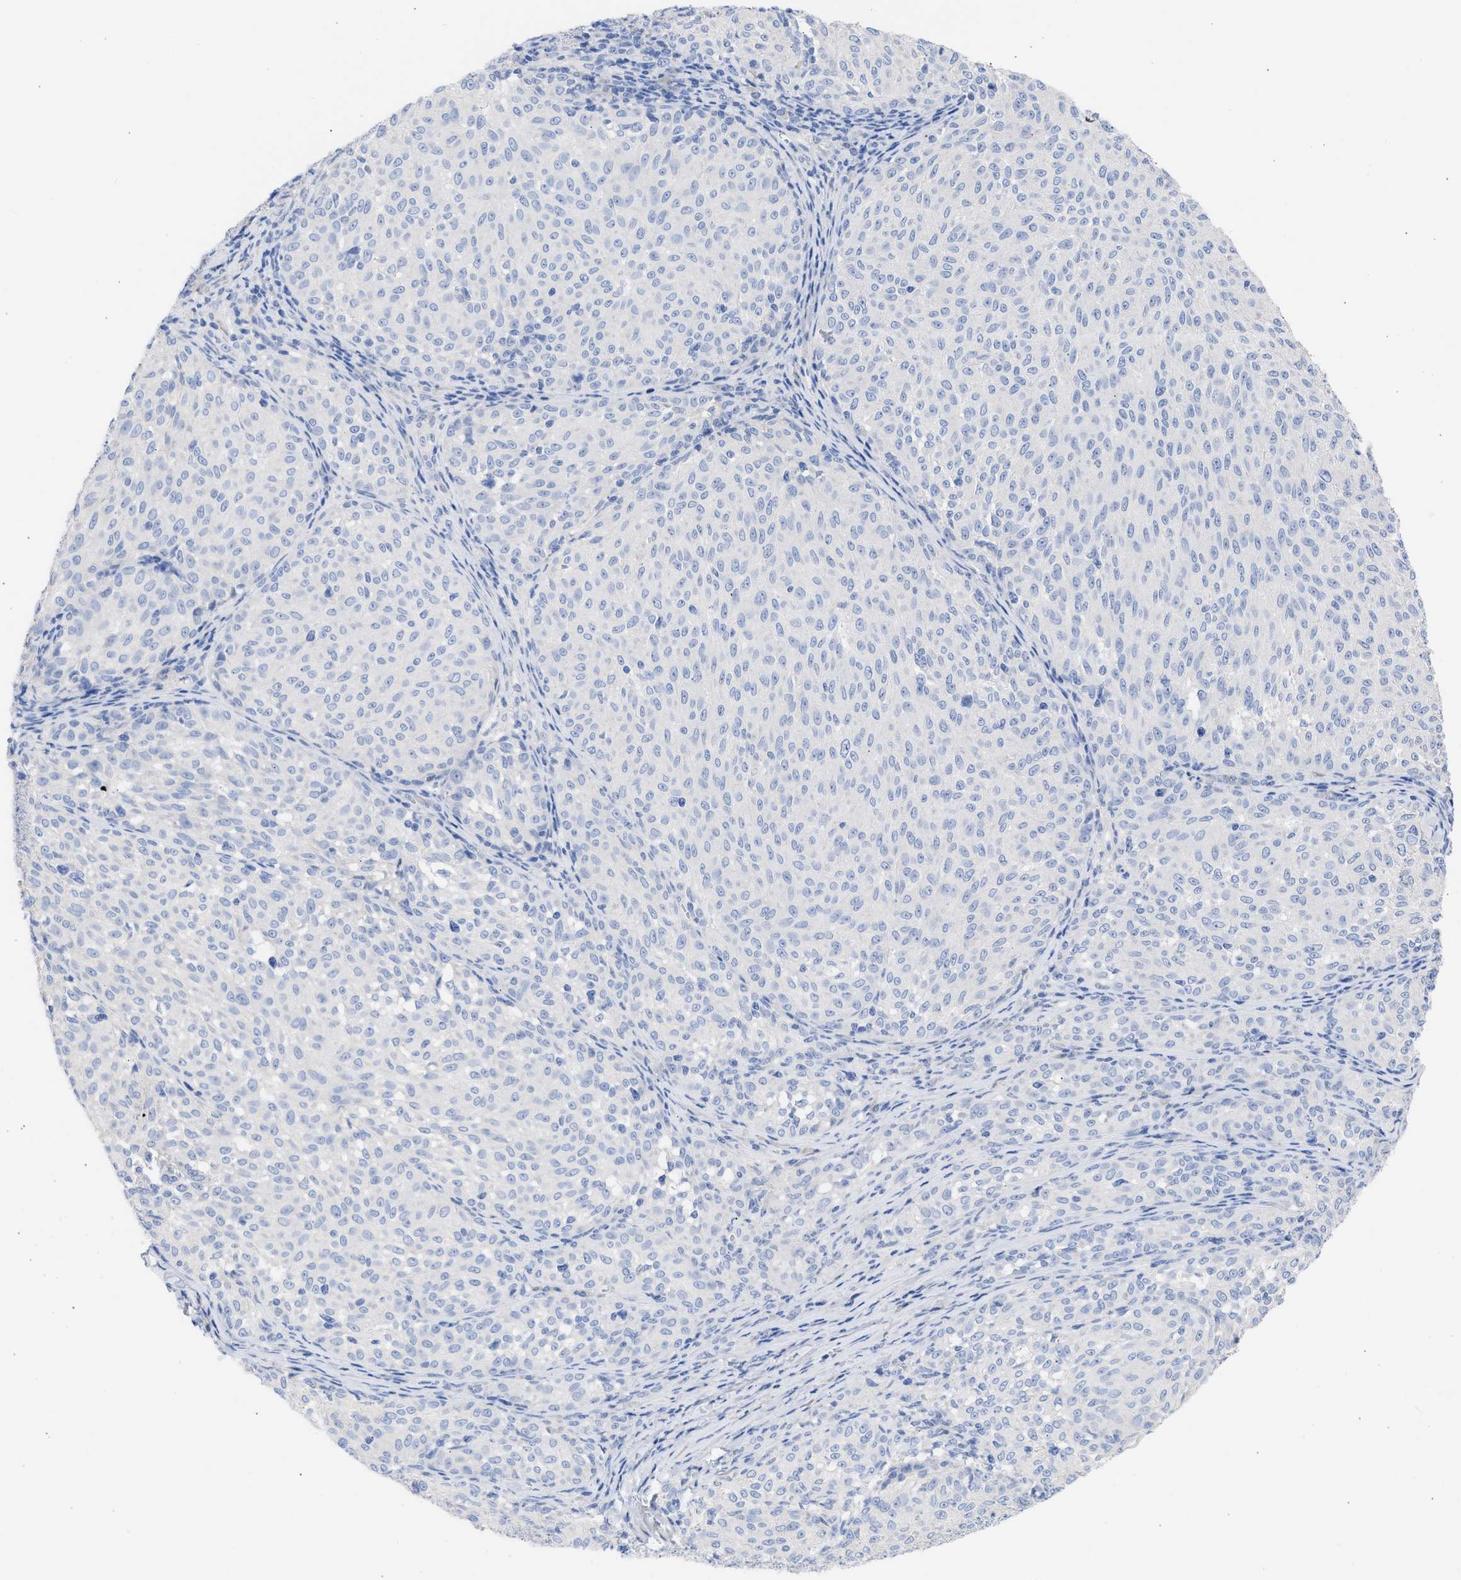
{"staining": {"intensity": "negative", "quantity": "none", "location": "none"}, "tissue": "melanoma", "cell_type": "Tumor cells", "image_type": "cancer", "snomed": [{"axis": "morphology", "description": "Malignant melanoma, NOS"}, {"axis": "topography", "description": "Skin"}], "caption": "A high-resolution photomicrograph shows immunohistochemistry staining of melanoma, which exhibits no significant expression in tumor cells. The staining was performed using DAB (3,3'-diaminobenzidine) to visualize the protein expression in brown, while the nuclei were stained in blue with hematoxylin (Magnification: 20x).", "gene": "RSPH1", "patient": {"sex": "female", "age": 72}}